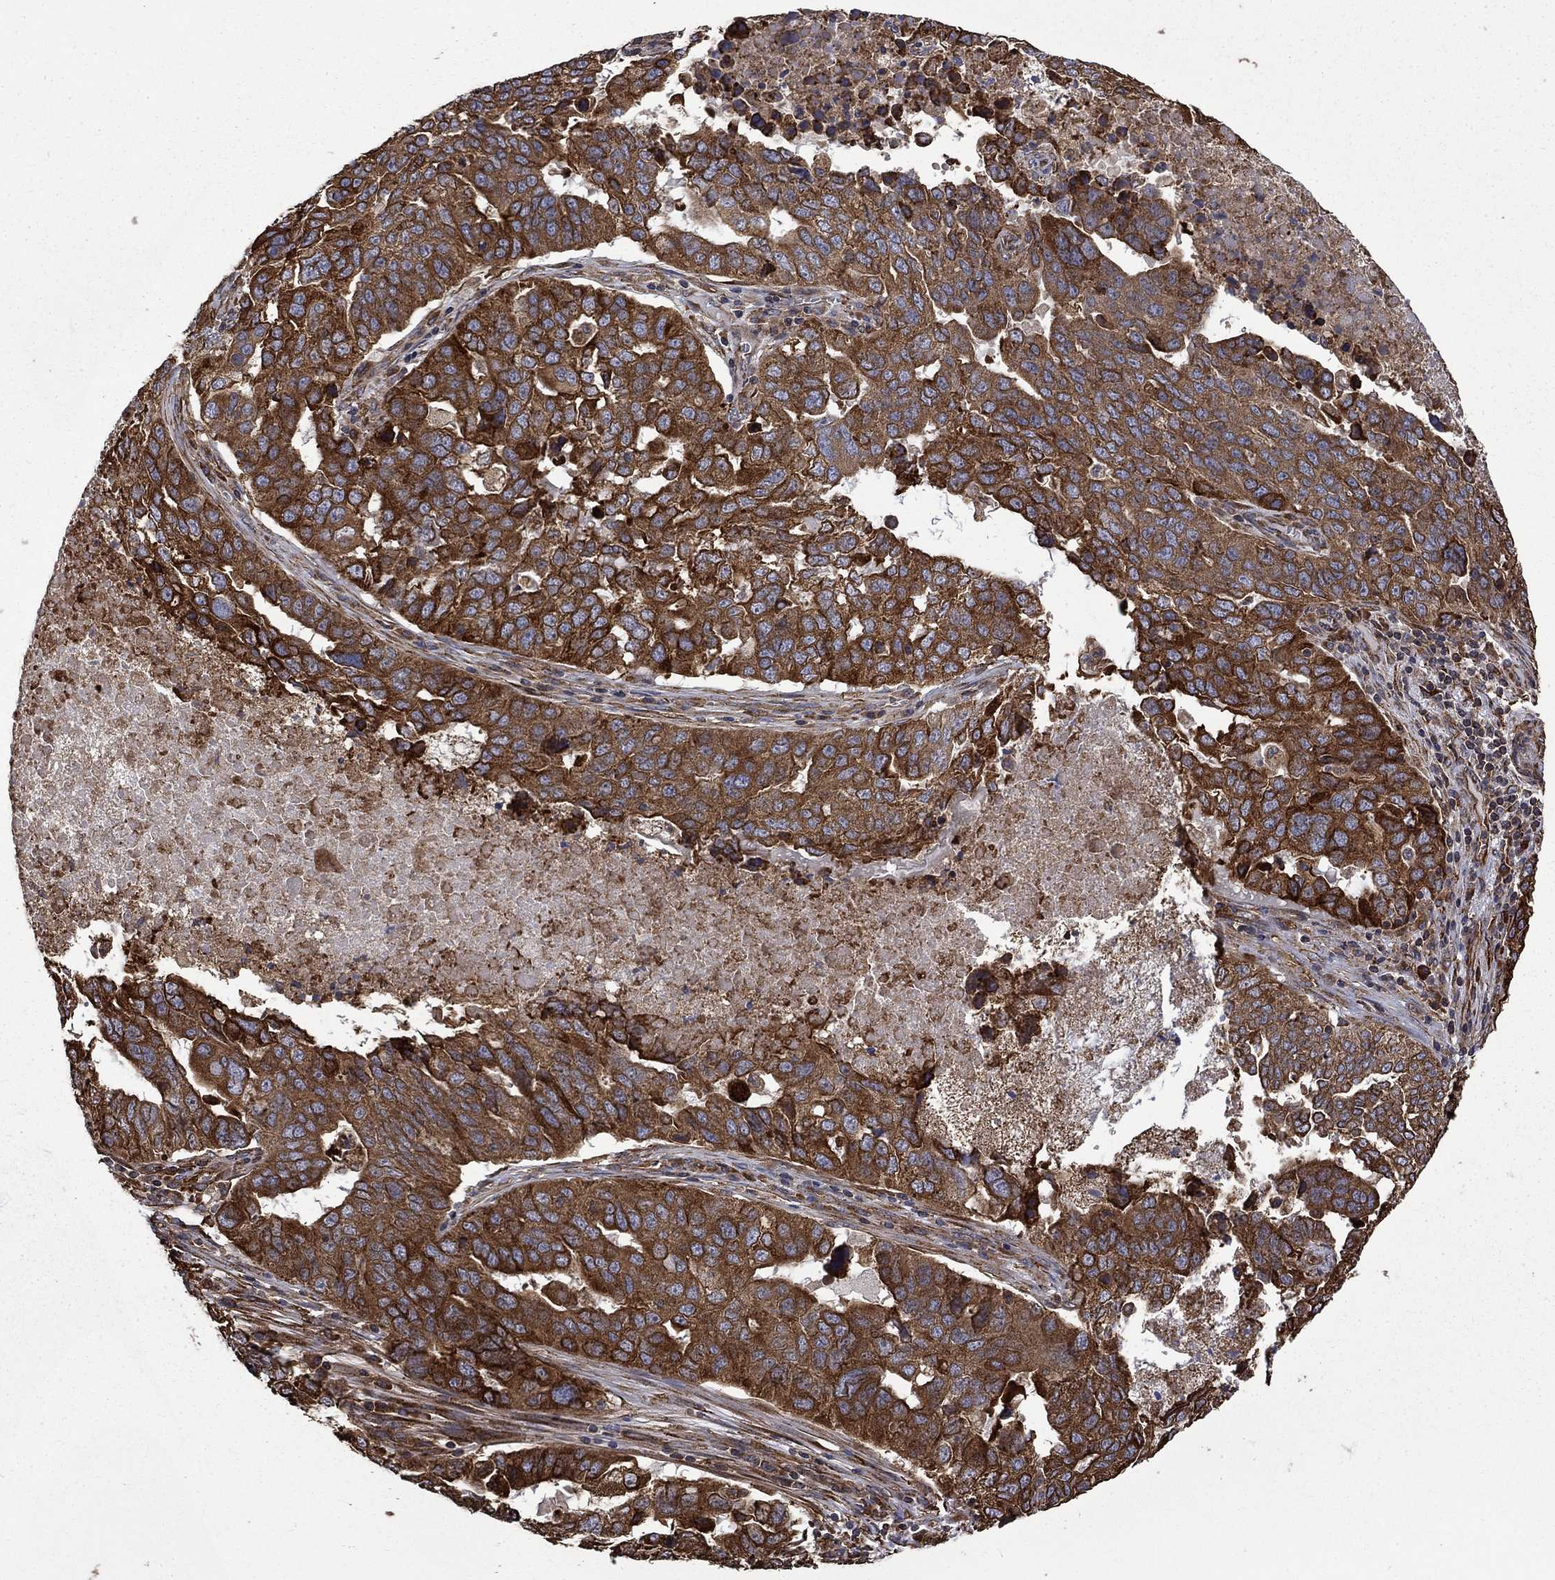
{"staining": {"intensity": "strong", "quantity": ">75%", "location": "cytoplasmic/membranous"}, "tissue": "ovarian cancer", "cell_type": "Tumor cells", "image_type": "cancer", "snomed": [{"axis": "morphology", "description": "Carcinoma, endometroid"}, {"axis": "topography", "description": "Soft tissue"}, {"axis": "topography", "description": "Ovary"}], "caption": "Protein staining of ovarian cancer tissue displays strong cytoplasmic/membranous staining in approximately >75% of tumor cells.", "gene": "CUTC", "patient": {"sex": "female", "age": 52}}